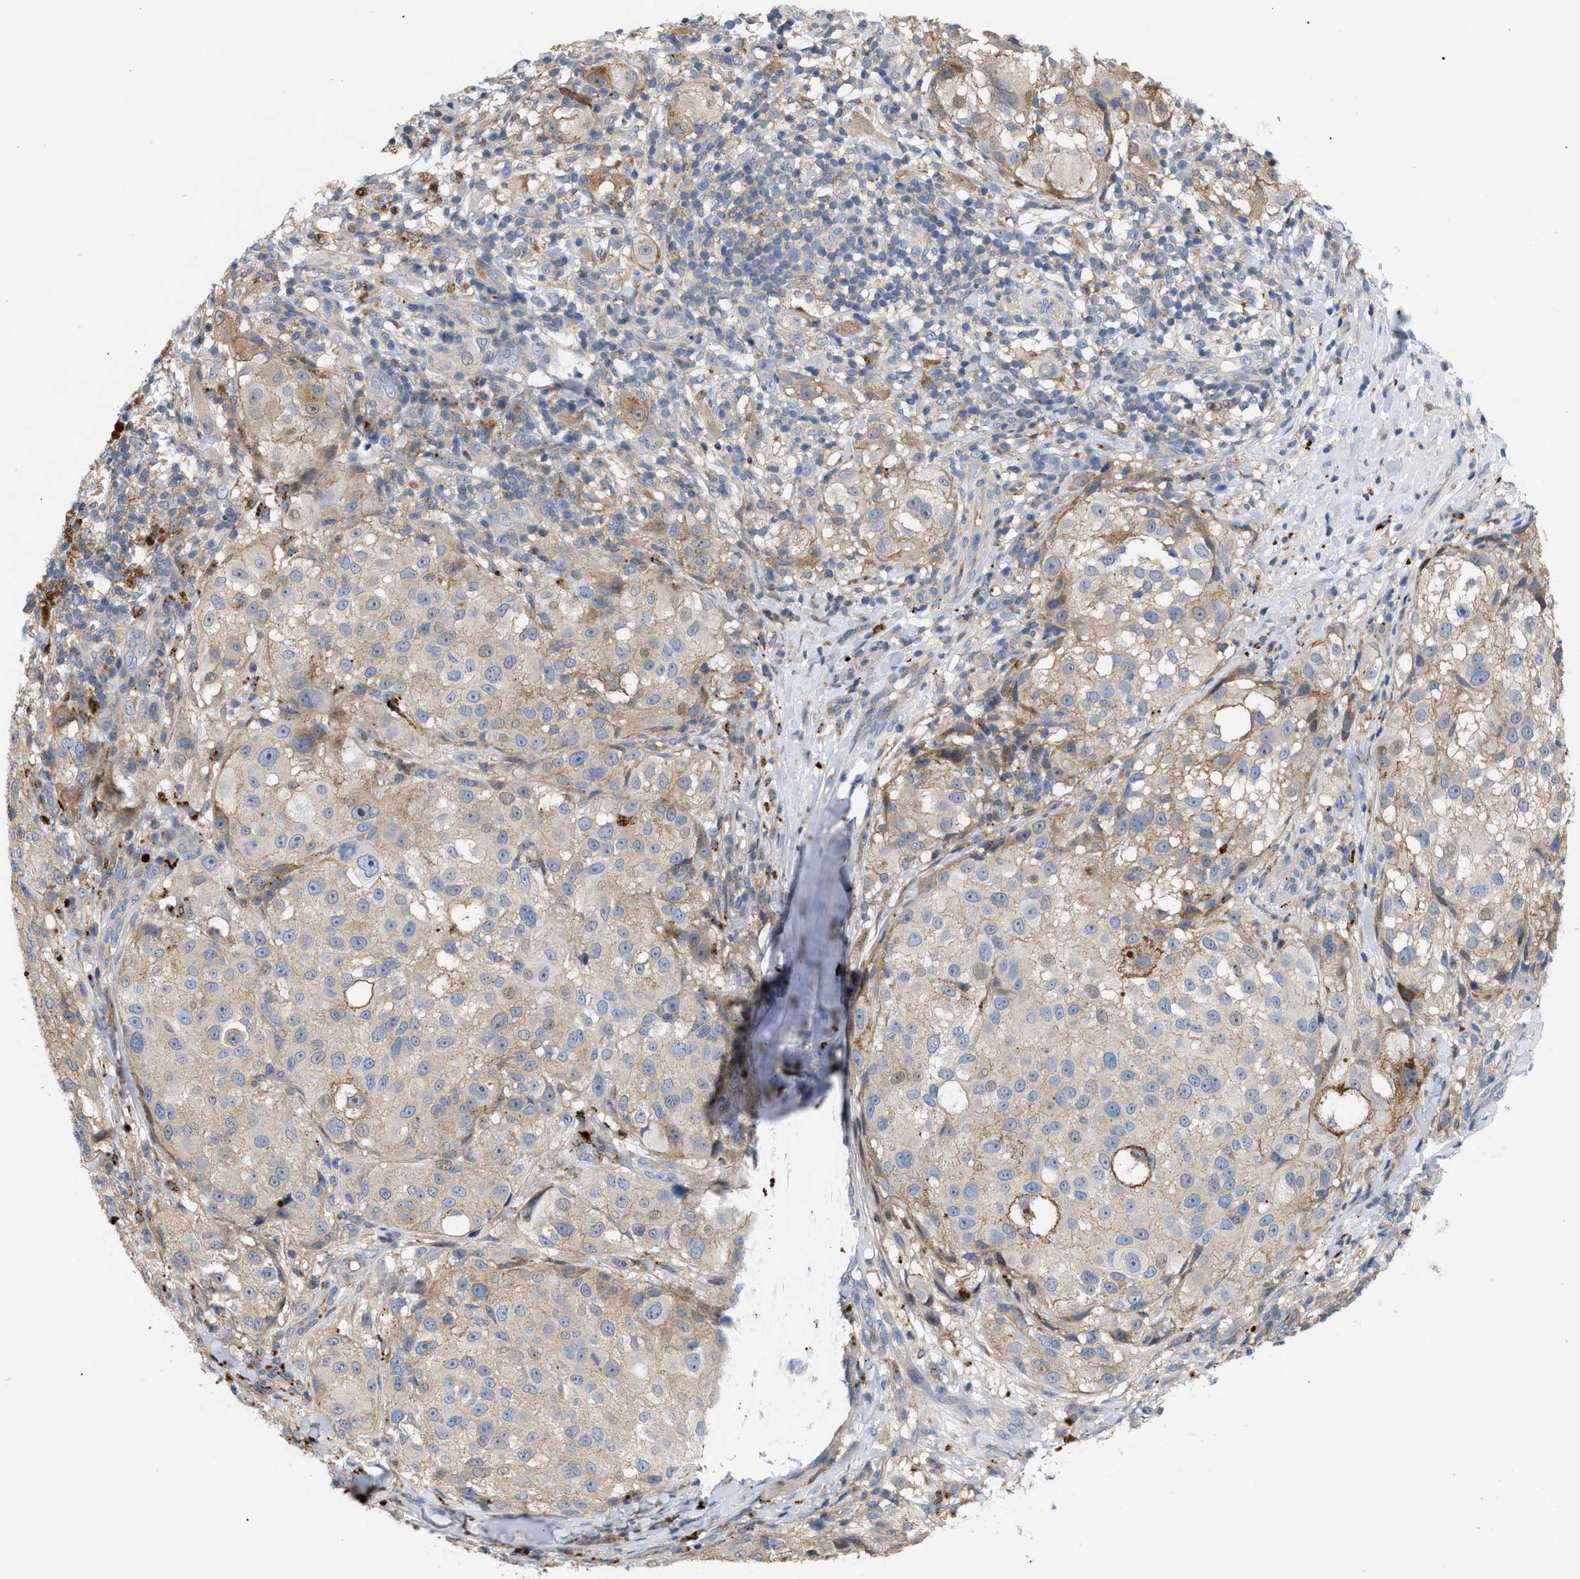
{"staining": {"intensity": "weak", "quantity": "25%-75%", "location": "cytoplasmic/membranous"}, "tissue": "melanoma", "cell_type": "Tumor cells", "image_type": "cancer", "snomed": [{"axis": "morphology", "description": "Necrosis, NOS"}, {"axis": "morphology", "description": "Malignant melanoma, NOS"}, {"axis": "topography", "description": "Skin"}], "caption": "DAB (3,3'-diaminobenzidine) immunohistochemical staining of human malignant melanoma reveals weak cytoplasmic/membranous protein expression in approximately 25%-75% of tumor cells.", "gene": "MBTD1", "patient": {"sex": "female", "age": 87}}